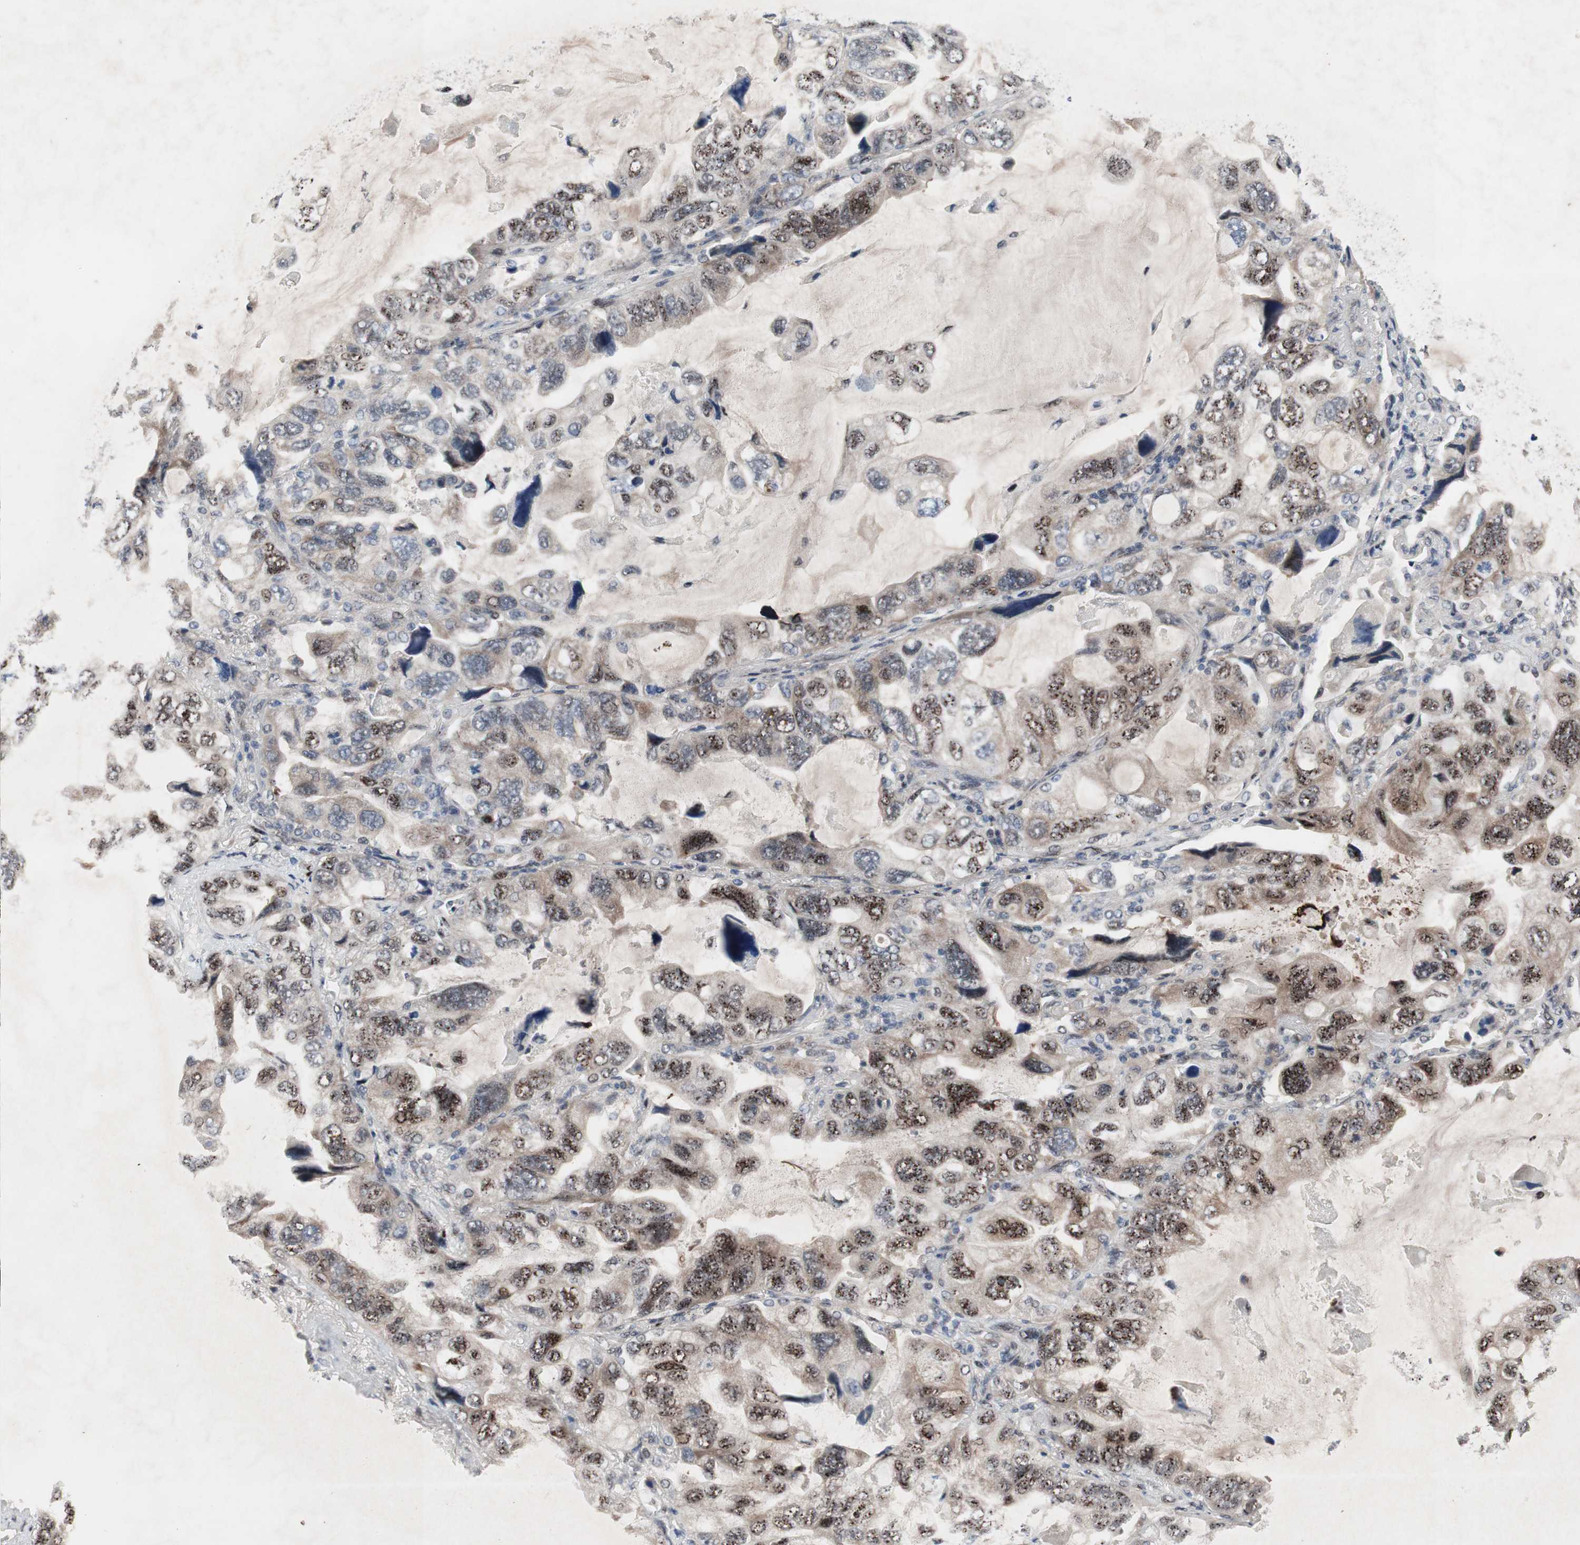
{"staining": {"intensity": "moderate", "quantity": ">75%", "location": "cytoplasmic/membranous,nuclear"}, "tissue": "lung cancer", "cell_type": "Tumor cells", "image_type": "cancer", "snomed": [{"axis": "morphology", "description": "Squamous cell carcinoma, NOS"}, {"axis": "topography", "description": "Lung"}], "caption": "Protein staining of squamous cell carcinoma (lung) tissue demonstrates moderate cytoplasmic/membranous and nuclear positivity in about >75% of tumor cells.", "gene": "SOX7", "patient": {"sex": "female", "age": 73}}